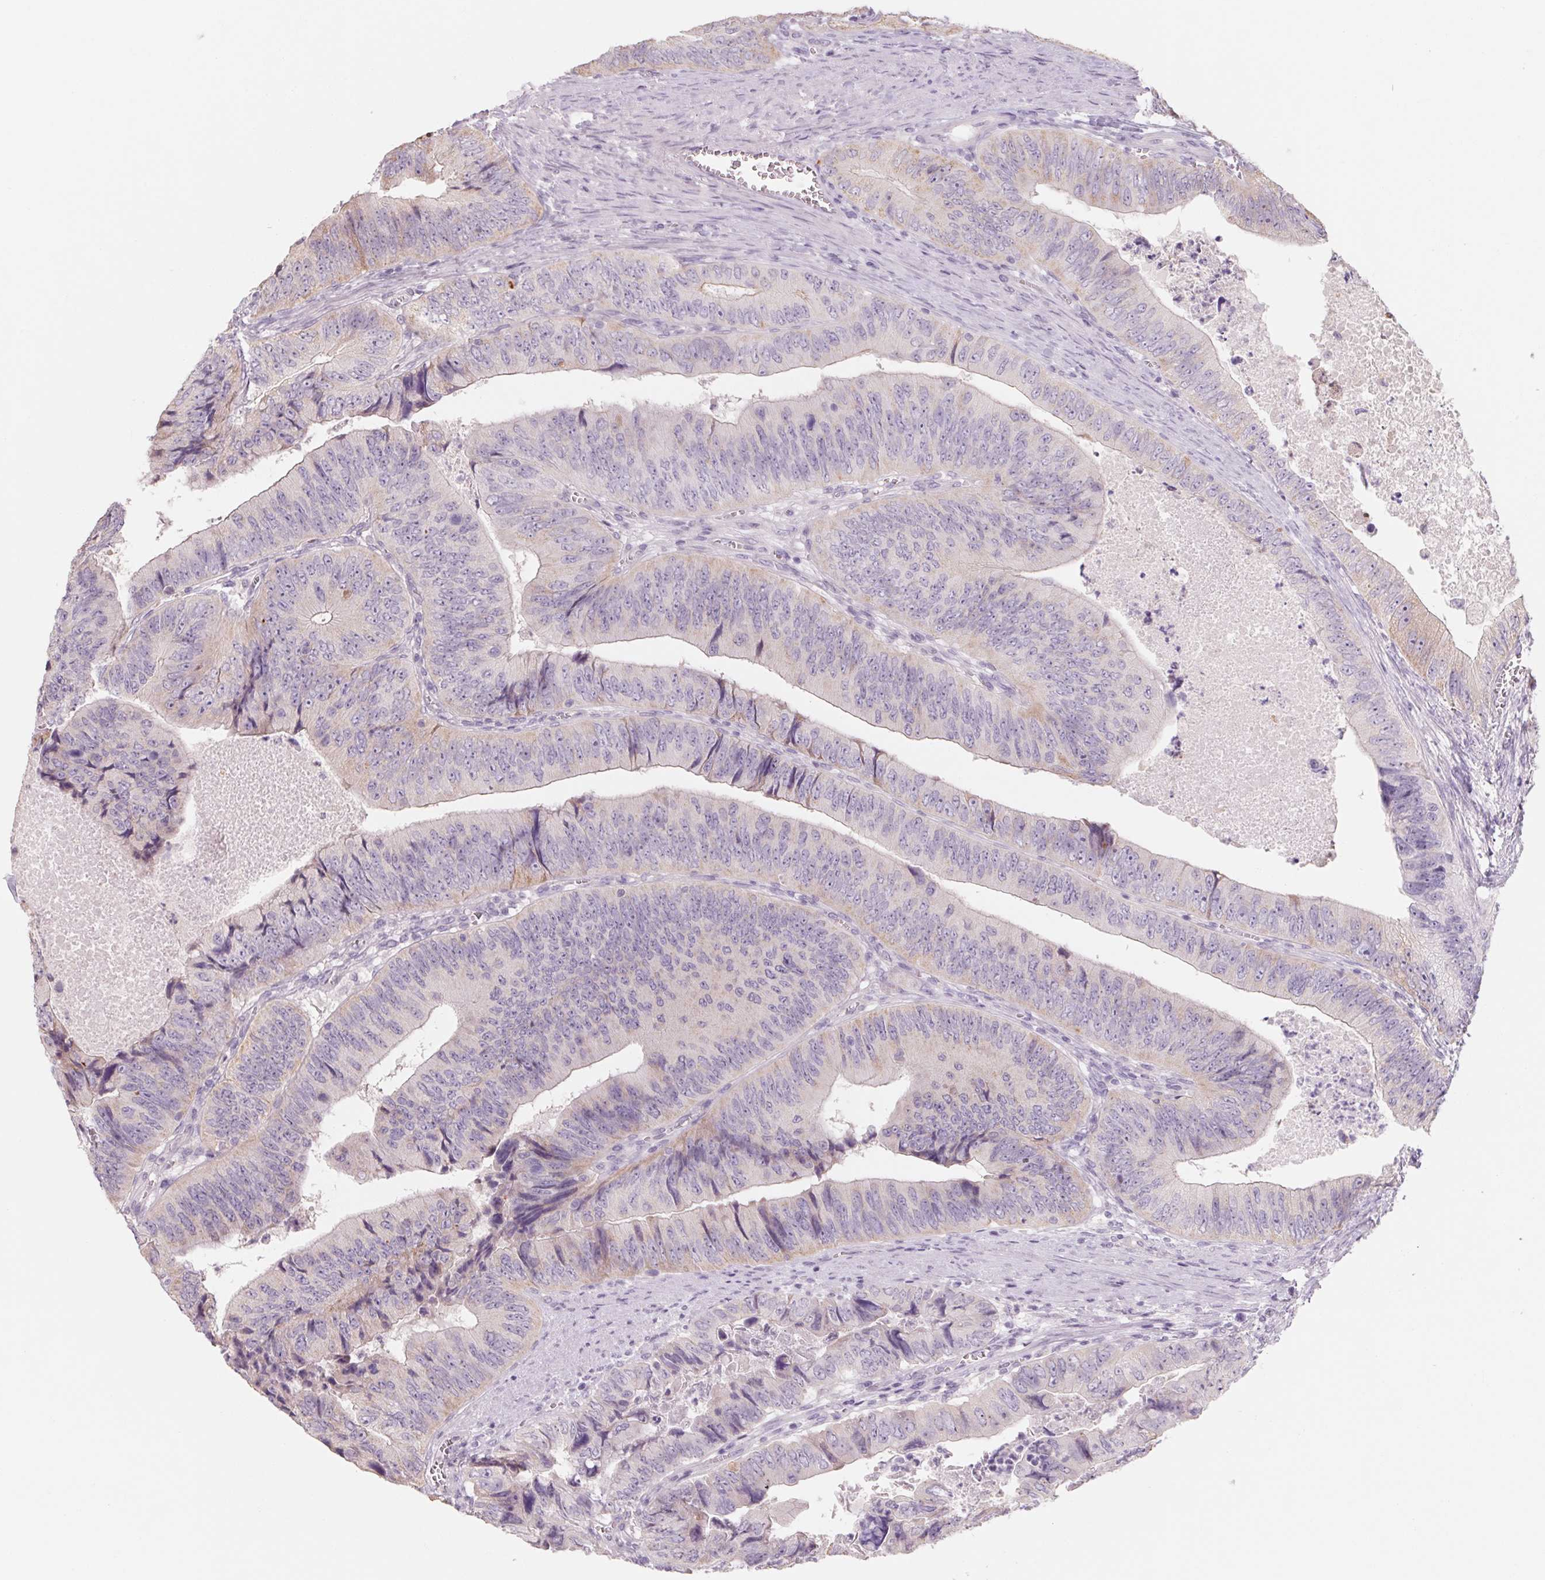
{"staining": {"intensity": "negative", "quantity": "none", "location": "none"}, "tissue": "colorectal cancer", "cell_type": "Tumor cells", "image_type": "cancer", "snomed": [{"axis": "morphology", "description": "Adenocarcinoma, NOS"}, {"axis": "topography", "description": "Colon"}], "caption": "DAB (3,3'-diaminobenzidine) immunohistochemical staining of human colorectal cancer (adenocarcinoma) demonstrates no significant expression in tumor cells.", "gene": "POU1F1", "patient": {"sex": "female", "age": 84}}